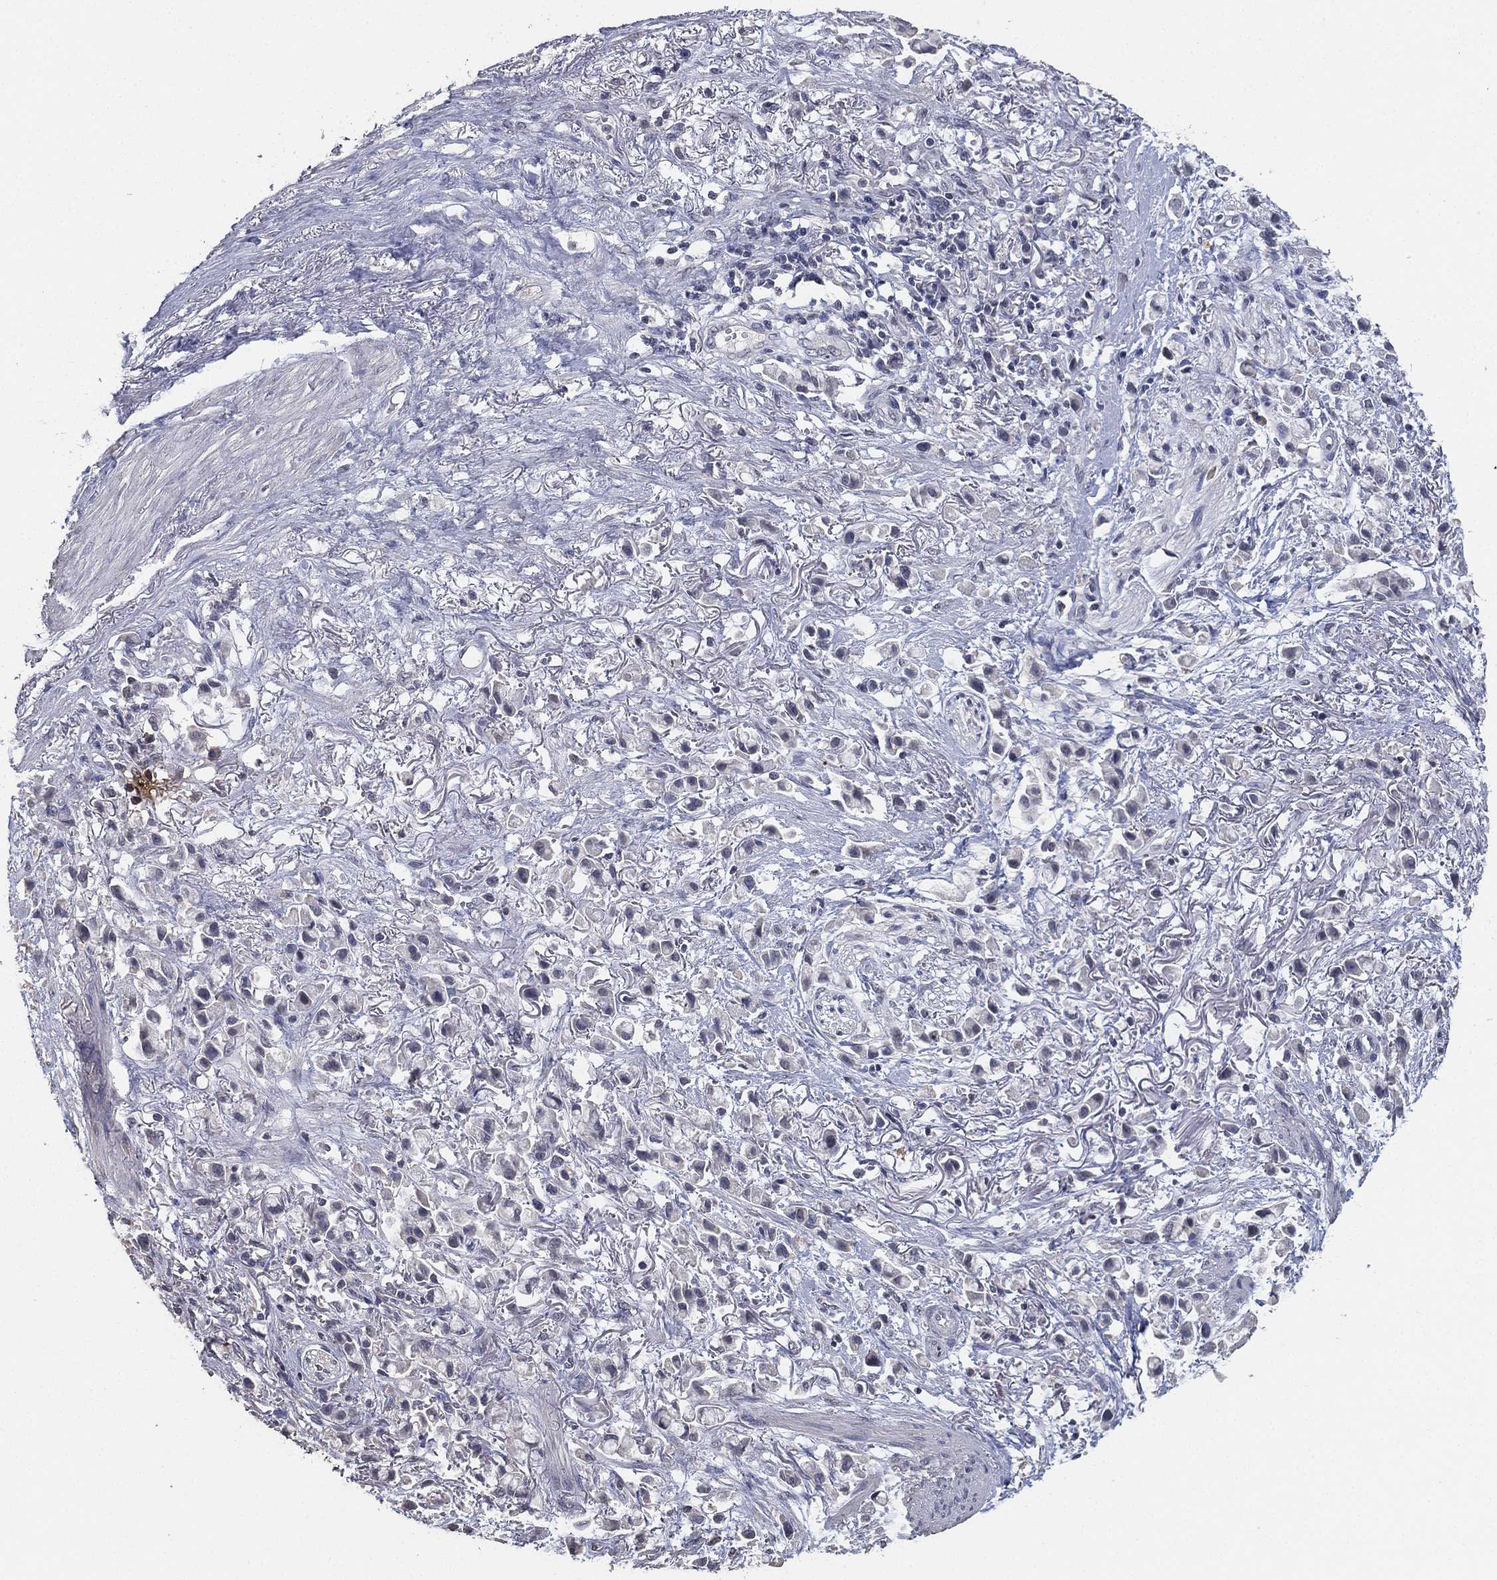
{"staining": {"intensity": "negative", "quantity": "none", "location": "none"}, "tissue": "stomach cancer", "cell_type": "Tumor cells", "image_type": "cancer", "snomed": [{"axis": "morphology", "description": "Adenocarcinoma, NOS"}, {"axis": "topography", "description": "Stomach"}], "caption": "IHC image of neoplastic tissue: human stomach cancer (adenocarcinoma) stained with DAB exhibits no significant protein expression in tumor cells.", "gene": "DSG1", "patient": {"sex": "female", "age": 81}}